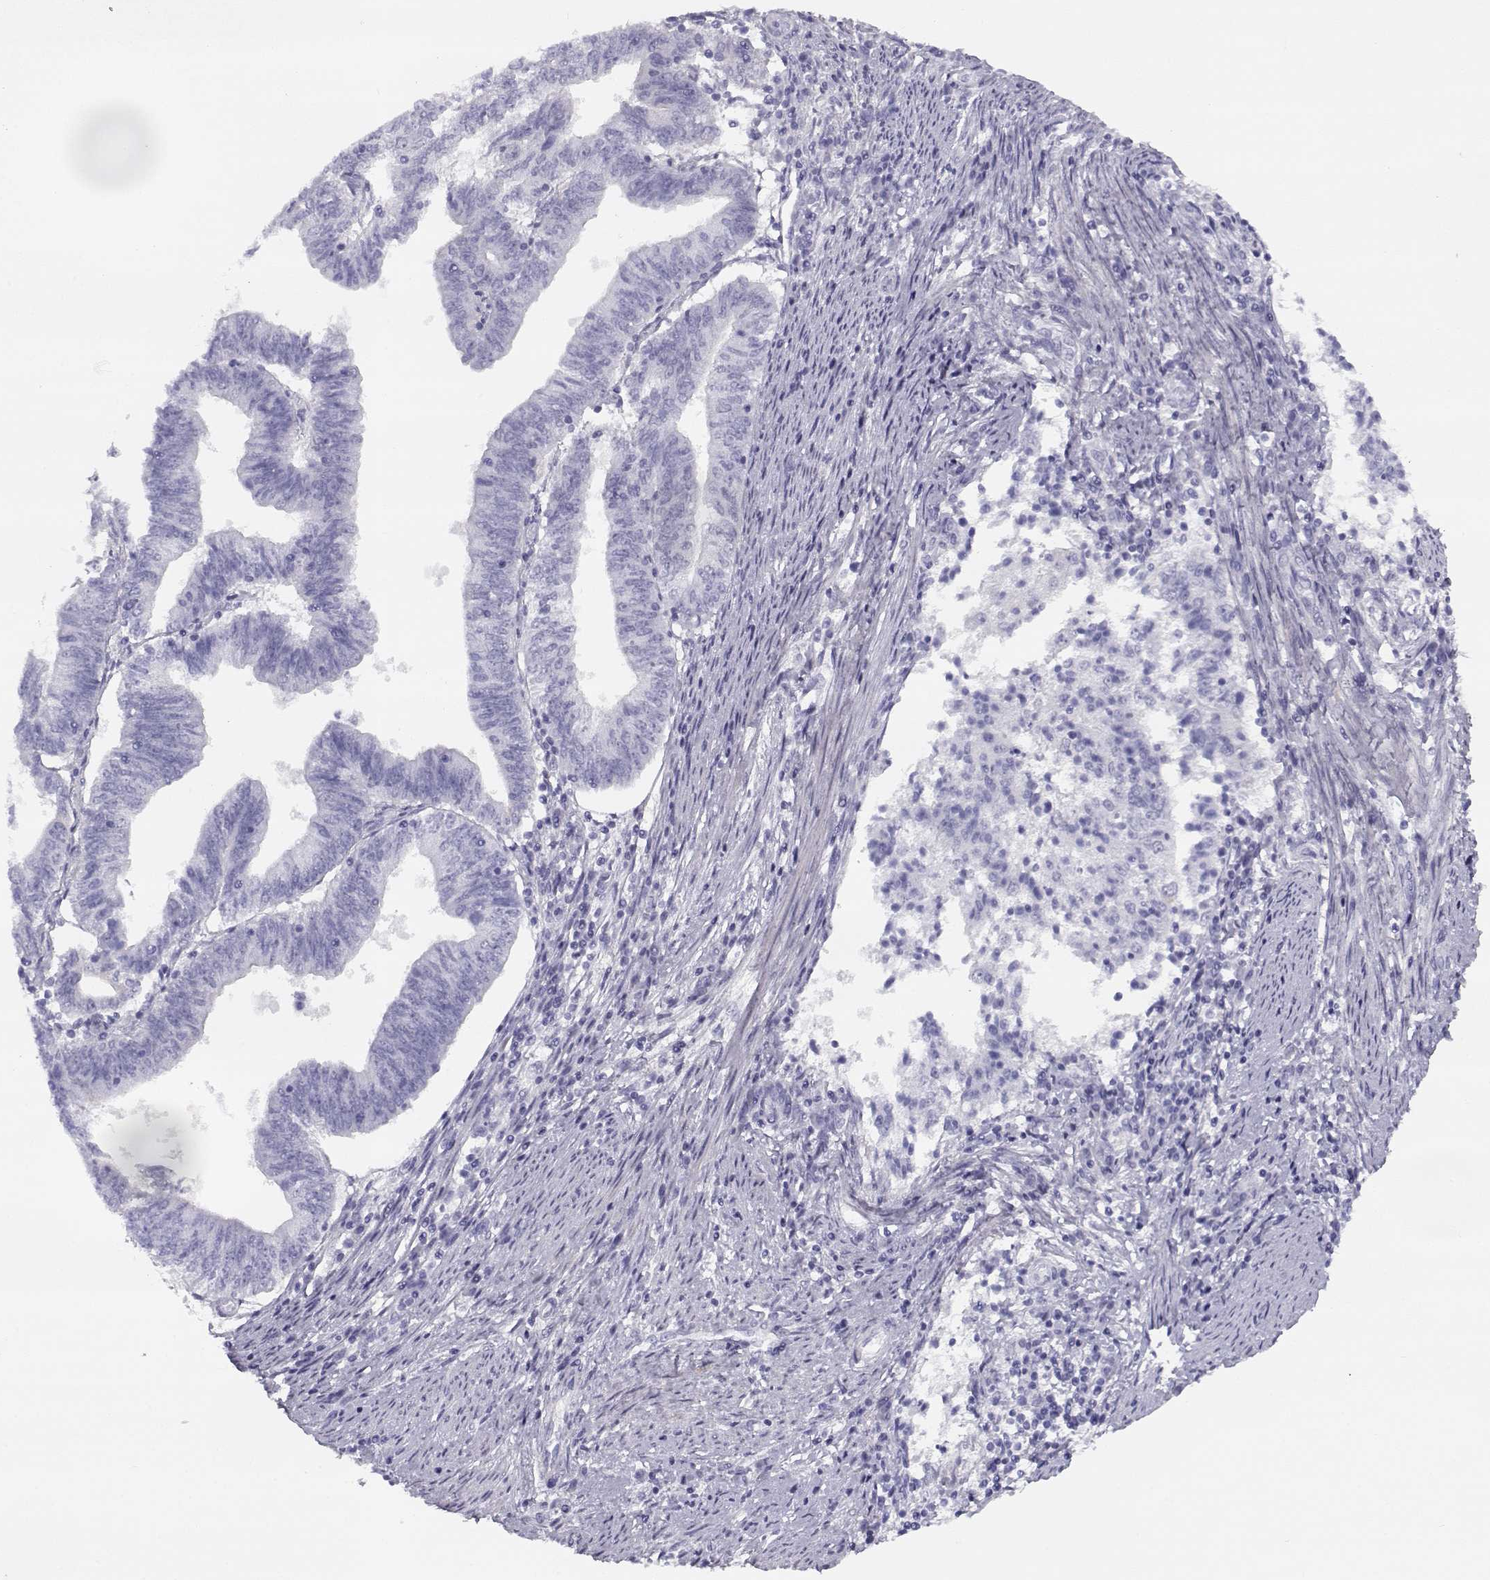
{"staining": {"intensity": "negative", "quantity": "none", "location": "none"}, "tissue": "endometrial cancer", "cell_type": "Tumor cells", "image_type": "cancer", "snomed": [{"axis": "morphology", "description": "Adenocarcinoma, NOS"}, {"axis": "topography", "description": "Endometrium"}], "caption": "High magnification brightfield microscopy of adenocarcinoma (endometrial) stained with DAB (3,3'-diaminobenzidine) (brown) and counterstained with hematoxylin (blue): tumor cells show no significant expression.", "gene": "CREB3L3", "patient": {"sex": "female", "age": 82}}